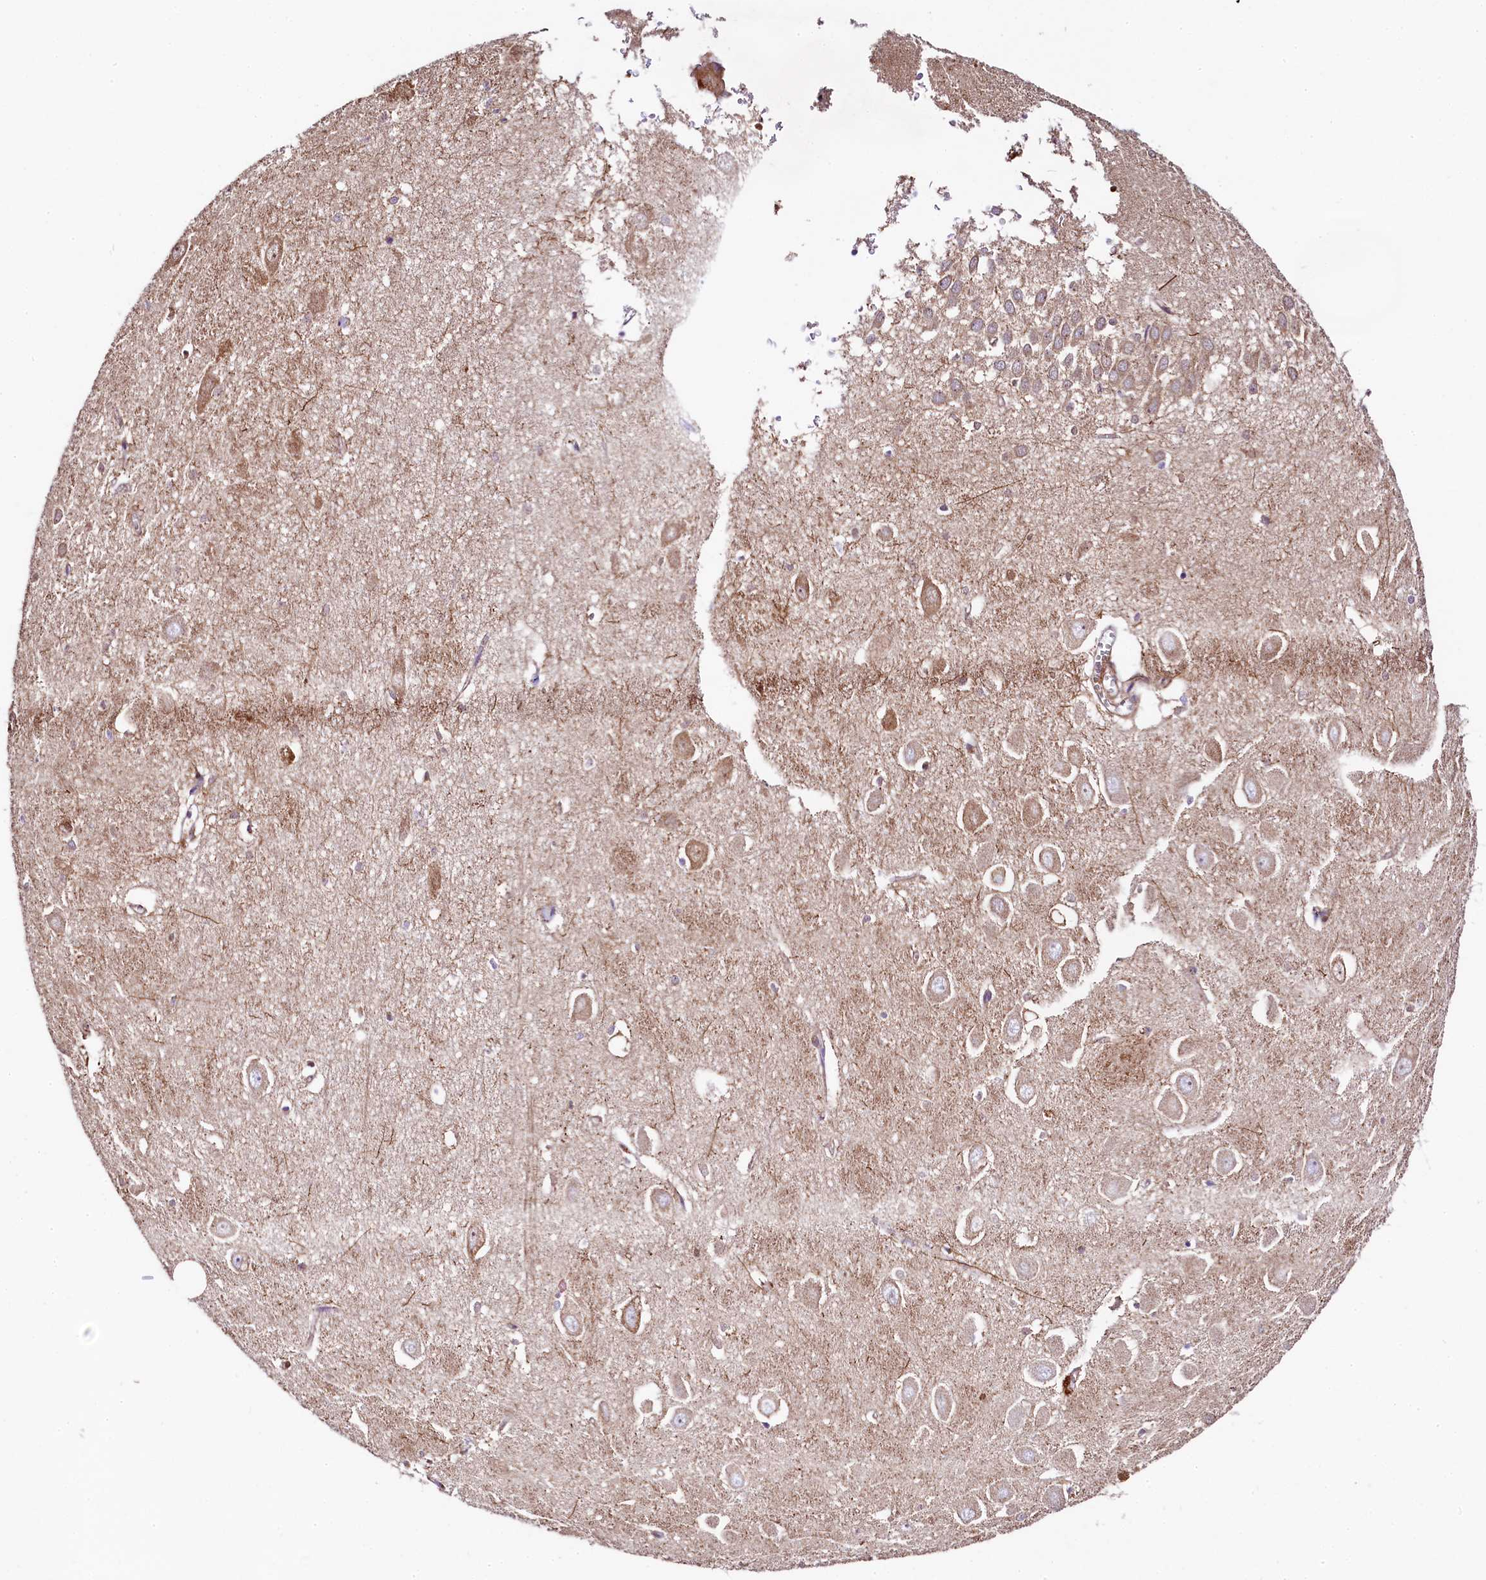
{"staining": {"intensity": "negative", "quantity": "none", "location": "none"}, "tissue": "hippocampus", "cell_type": "Glial cells", "image_type": "normal", "snomed": [{"axis": "morphology", "description": "Normal tissue, NOS"}, {"axis": "topography", "description": "Hippocampus"}], "caption": "Immunohistochemical staining of benign hippocampus displays no significant staining in glial cells. (DAB immunohistochemistry visualized using brightfield microscopy, high magnification).", "gene": "CLYBL", "patient": {"sex": "female", "age": 64}}